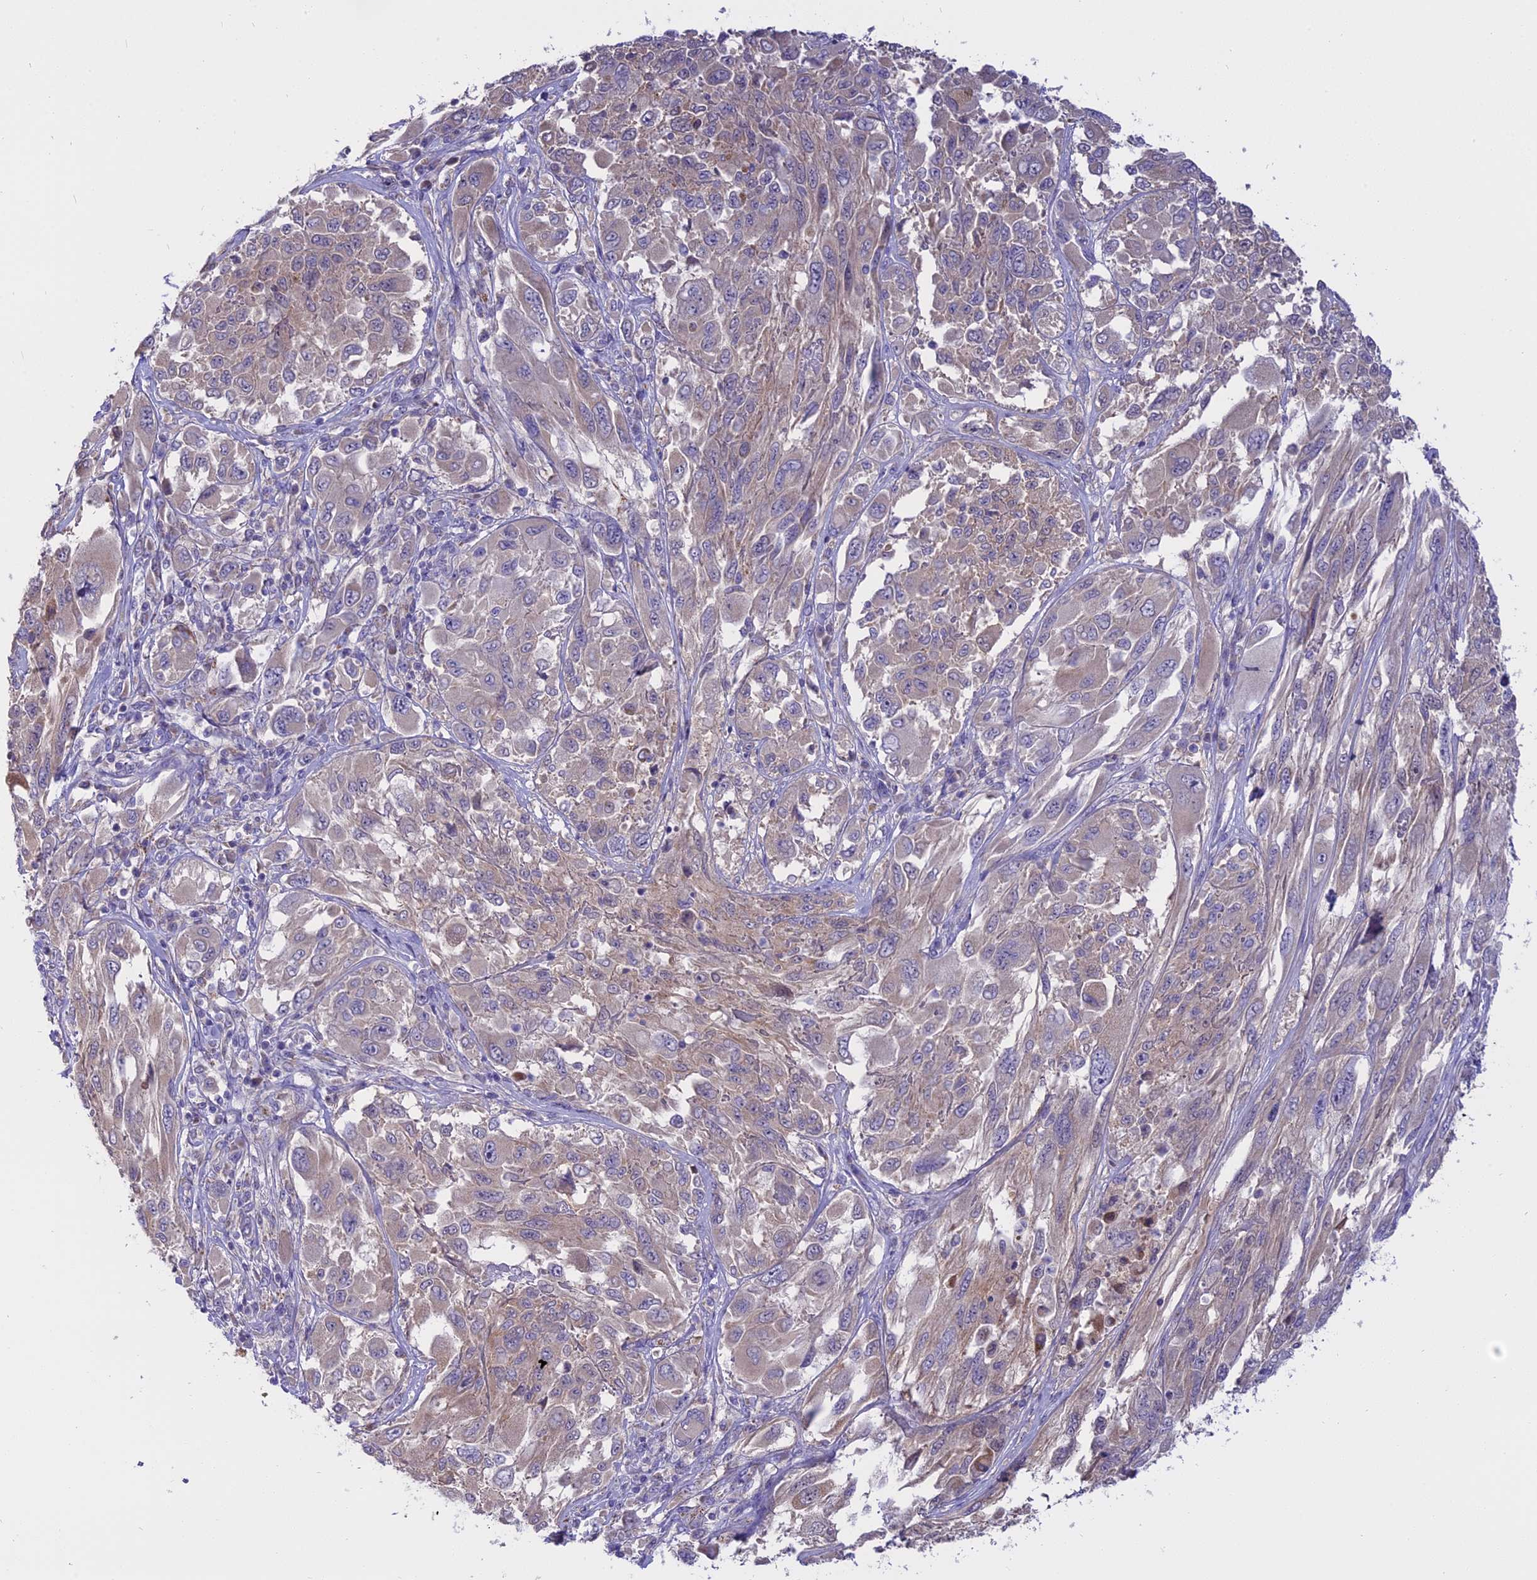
{"staining": {"intensity": "weak", "quantity": "<25%", "location": "cytoplasmic/membranous"}, "tissue": "melanoma", "cell_type": "Tumor cells", "image_type": "cancer", "snomed": [{"axis": "morphology", "description": "Malignant melanoma, NOS"}, {"axis": "topography", "description": "Skin"}], "caption": "A high-resolution micrograph shows immunohistochemistry (IHC) staining of malignant melanoma, which demonstrates no significant positivity in tumor cells.", "gene": "LYPD6", "patient": {"sex": "female", "age": 91}}